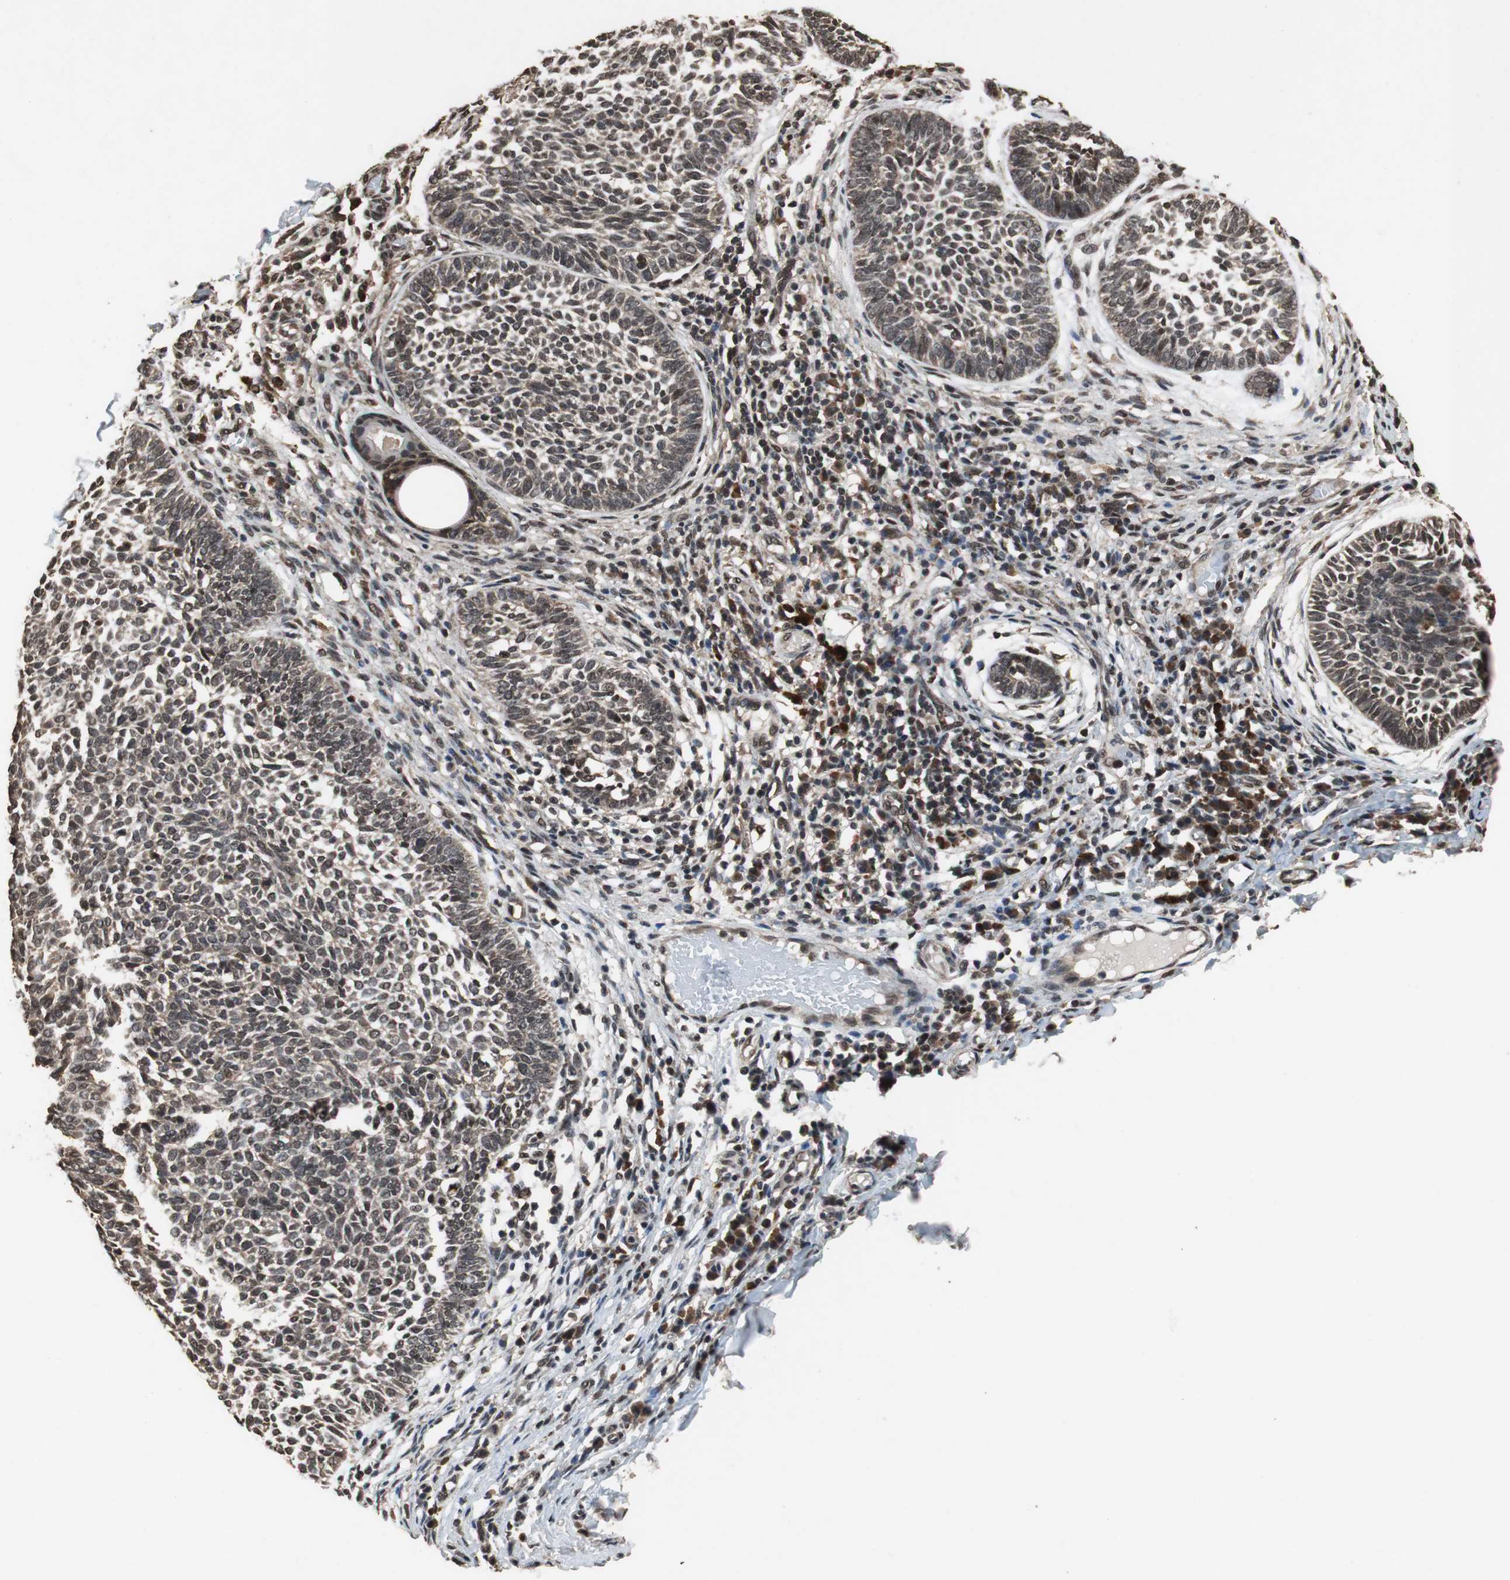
{"staining": {"intensity": "moderate", "quantity": ">75%", "location": "cytoplasmic/membranous,nuclear"}, "tissue": "skin cancer", "cell_type": "Tumor cells", "image_type": "cancer", "snomed": [{"axis": "morphology", "description": "Normal tissue, NOS"}, {"axis": "morphology", "description": "Basal cell carcinoma"}, {"axis": "topography", "description": "Skin"}], "caption": "Skin basal cell carcinoma was stained to show a protein in brown. There is medium levels of moderate cytoplasmic/membranous and nuclear expression in approximately >75% of tumor cells.", "gene": "ZNF18", "patient": {"sex": "male", "age": 87}}